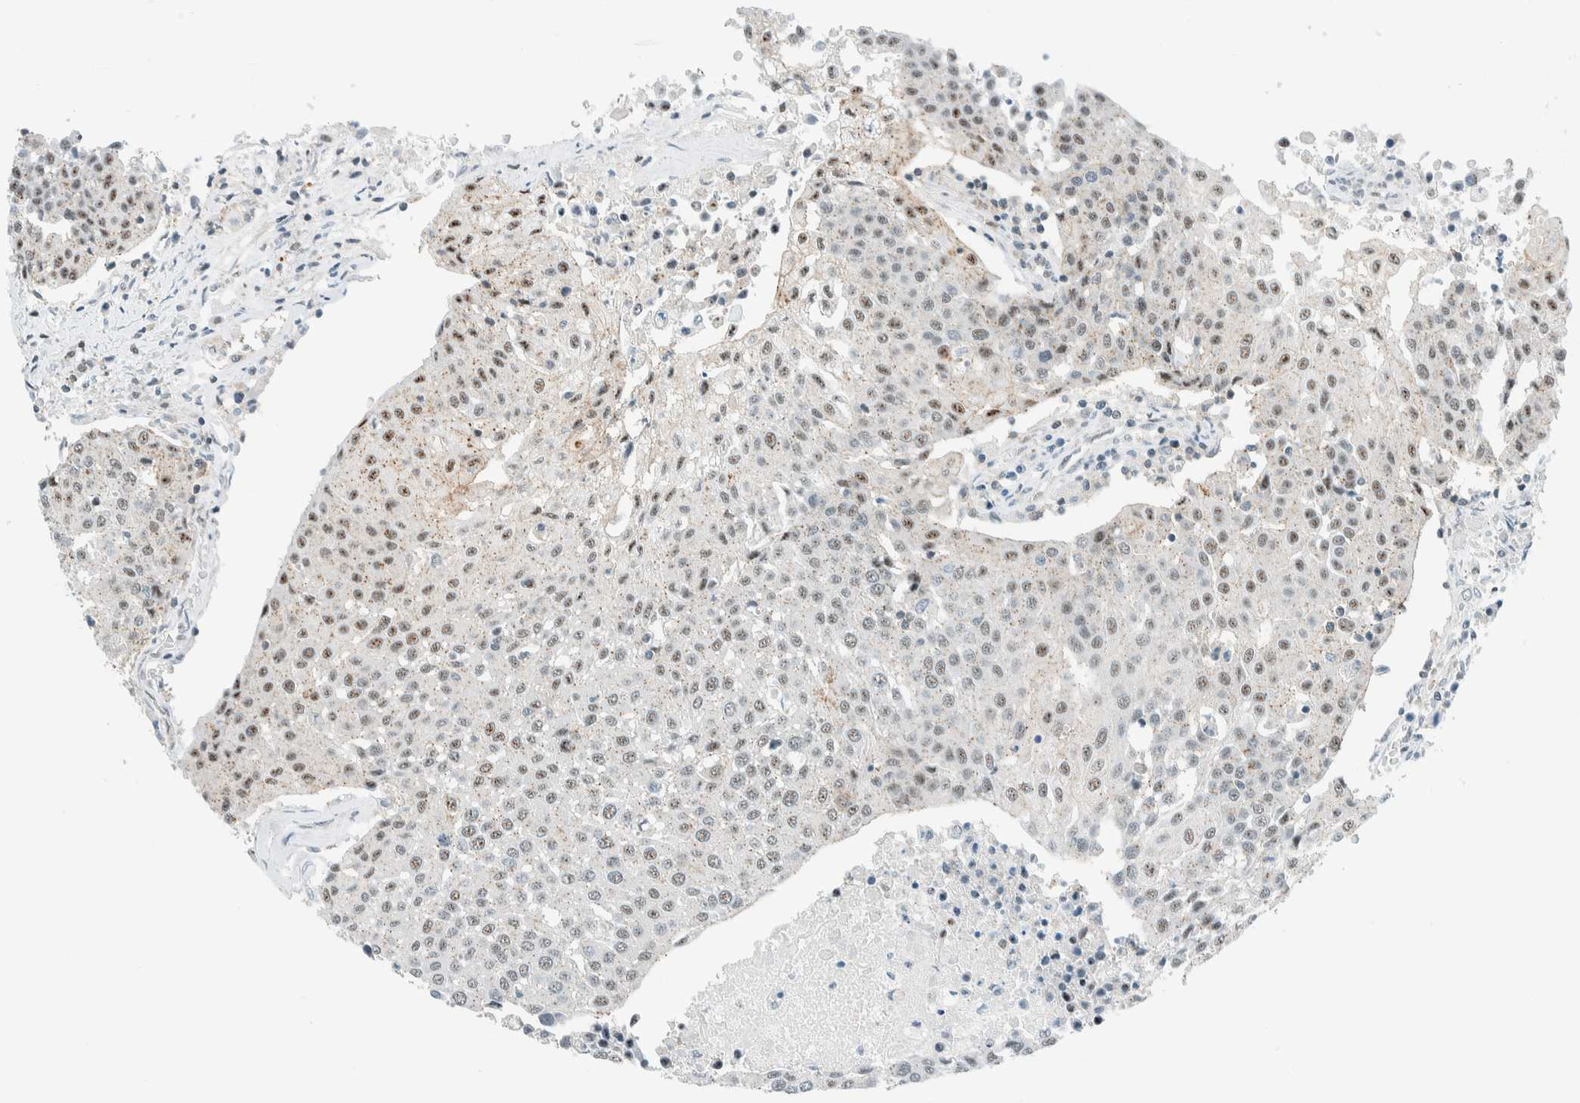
{"staining": {"intensity": "weak", "quantity": ">75%", "location": "nuclear"}, "tissue": "urothelial cancer", "cell_type": "Tumor cells", "image_type": "cancer", "snomed": [{"axis": "morphology", "description": "Urothelial carcinoma, High grade"}, {"axis": "topography", "description": "Urinary bladder"}], "caption": "Immunohistochemical staining of human urothelial carcinoma (high-grade) exhibits weak nuclear protein expression in about >75% of tumor cells.", "gene": "CYSRT1", "patient": {"sex": "female", "age": 85}}